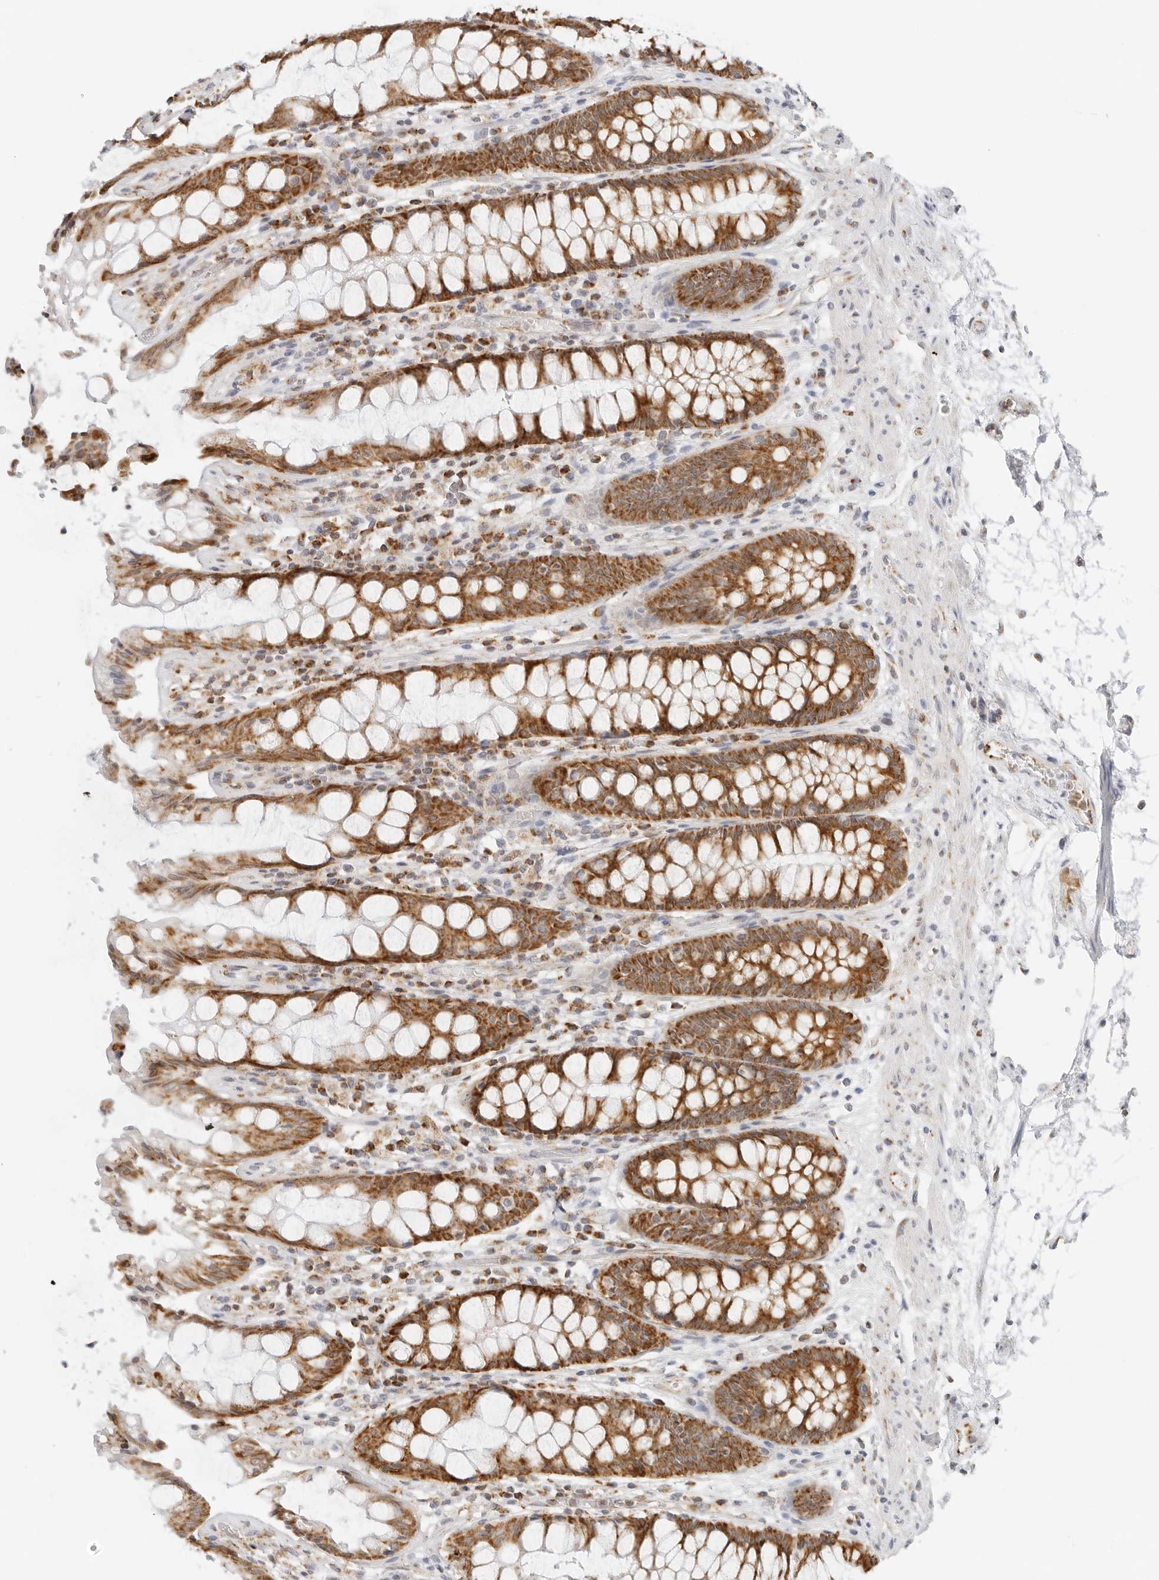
{"staining": {"intensity": "strong", "quantity": ">75%", "location": "cytoplasmic/membranous"}, "tissue": "rectum", "cell_type": "Glandular cells", "image_type": "normal", "snomed": [{"axis": "morphology", "description": "Normal tissue, NOS"}, {"axis": "topography", "description": "Rectum"}], "caption": "IHC (DAB (3,3'-diaminobenzidine)) staining of benign rectum exhibits strong cytoplasmic/membranous protein positivity in approximately >75% of glandular cells. The protein of interest is shown in brown color, while the nuclei are stained blue.", "gene": "RC3H1", "patient": {"sex": "male", "age": 64}}